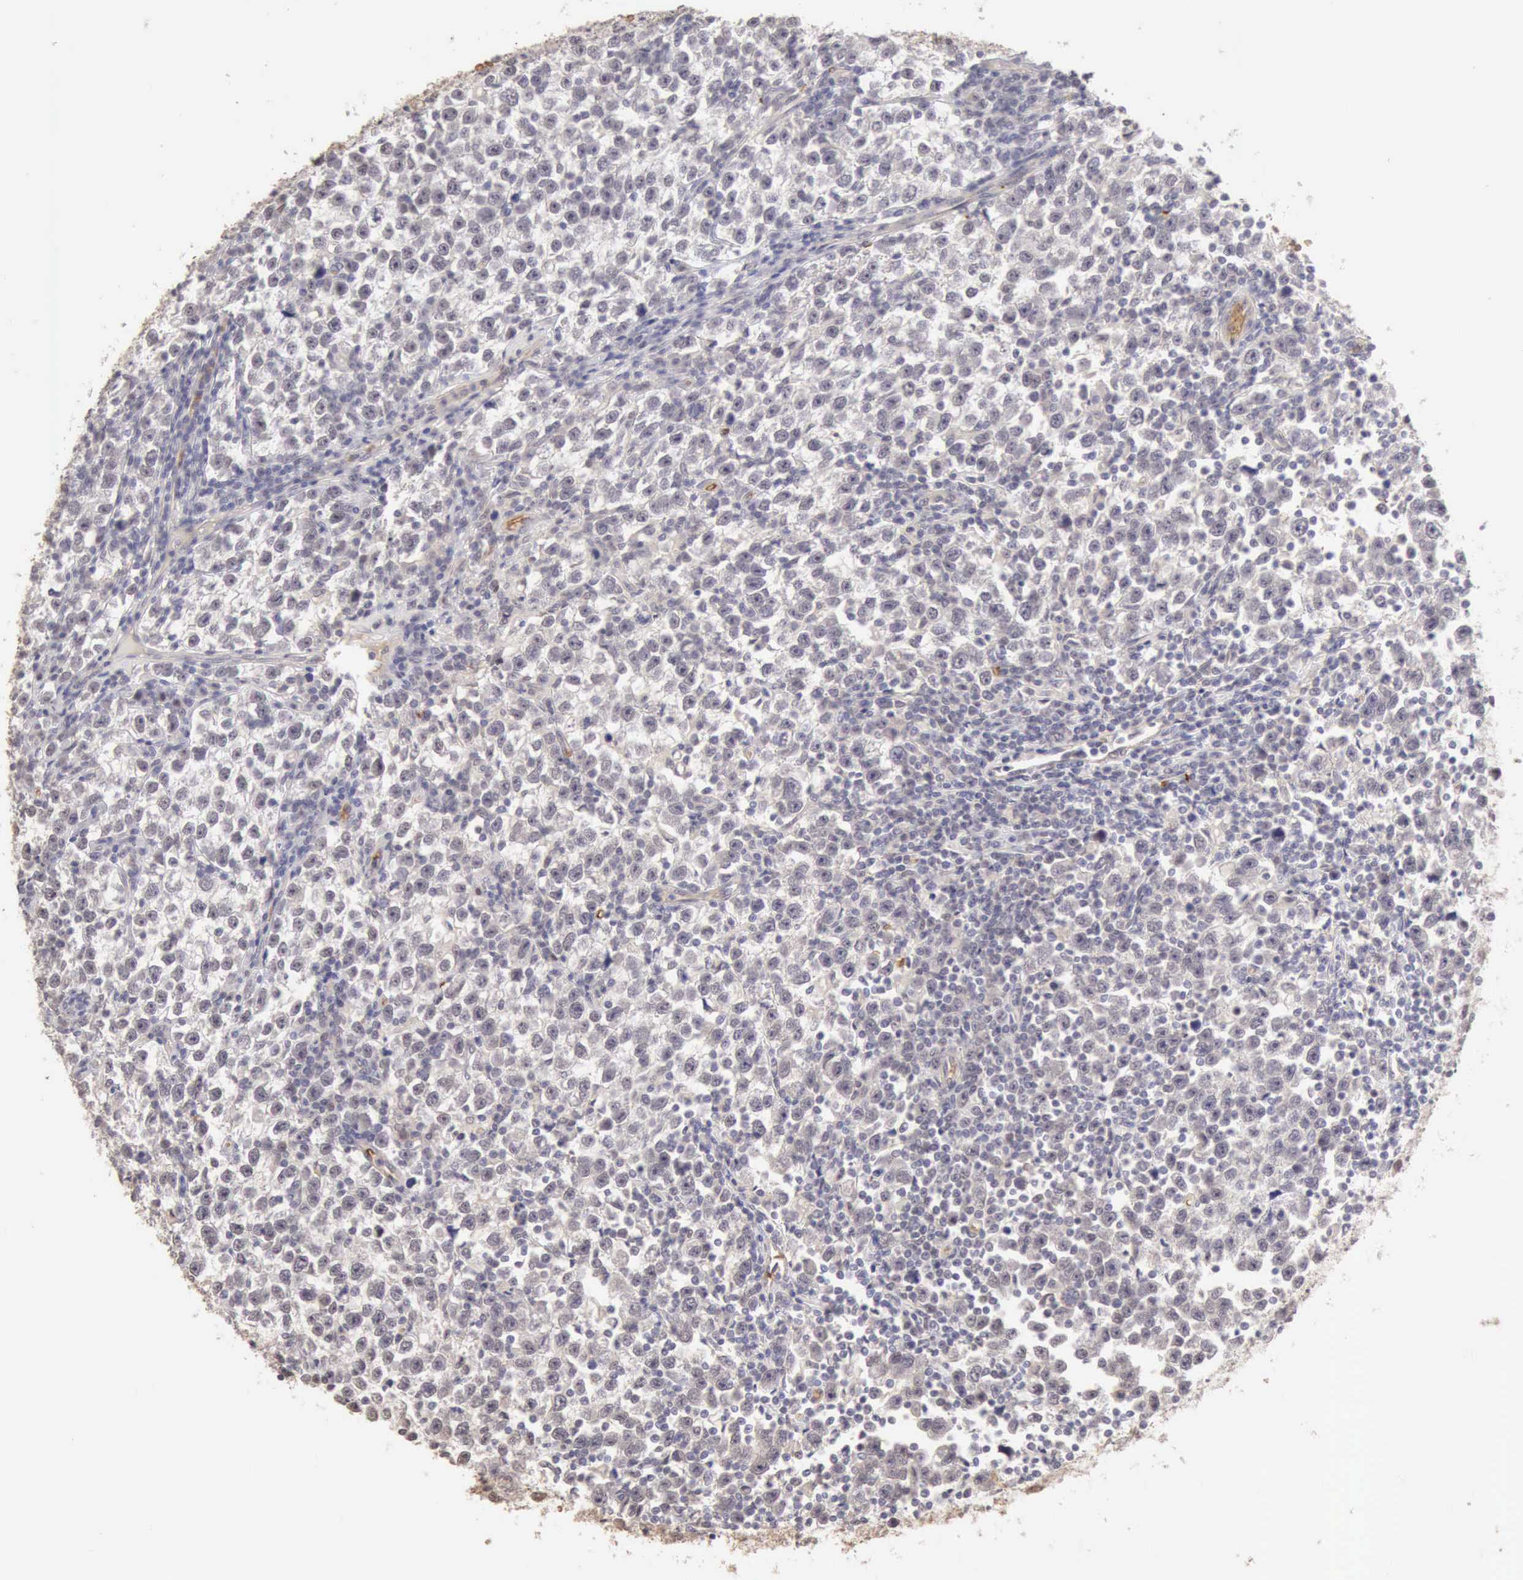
{"staining": {"intensity": "negative", "quantity": "none", "location": "none"}, "tissue": "testis cancer", "cell_type": "Tumor cells", "image_type": "cancer", "snomed": [{"axis": "morphology", "description": "Seminoma, NOS"}, {"axis": "topography", "description": "Testis"}], "caption": "Tumor cells show no significant protein staining in testis cancer (seminoma).", "gene": "CFI", "patient": {"sex": "male", "age": 43}}